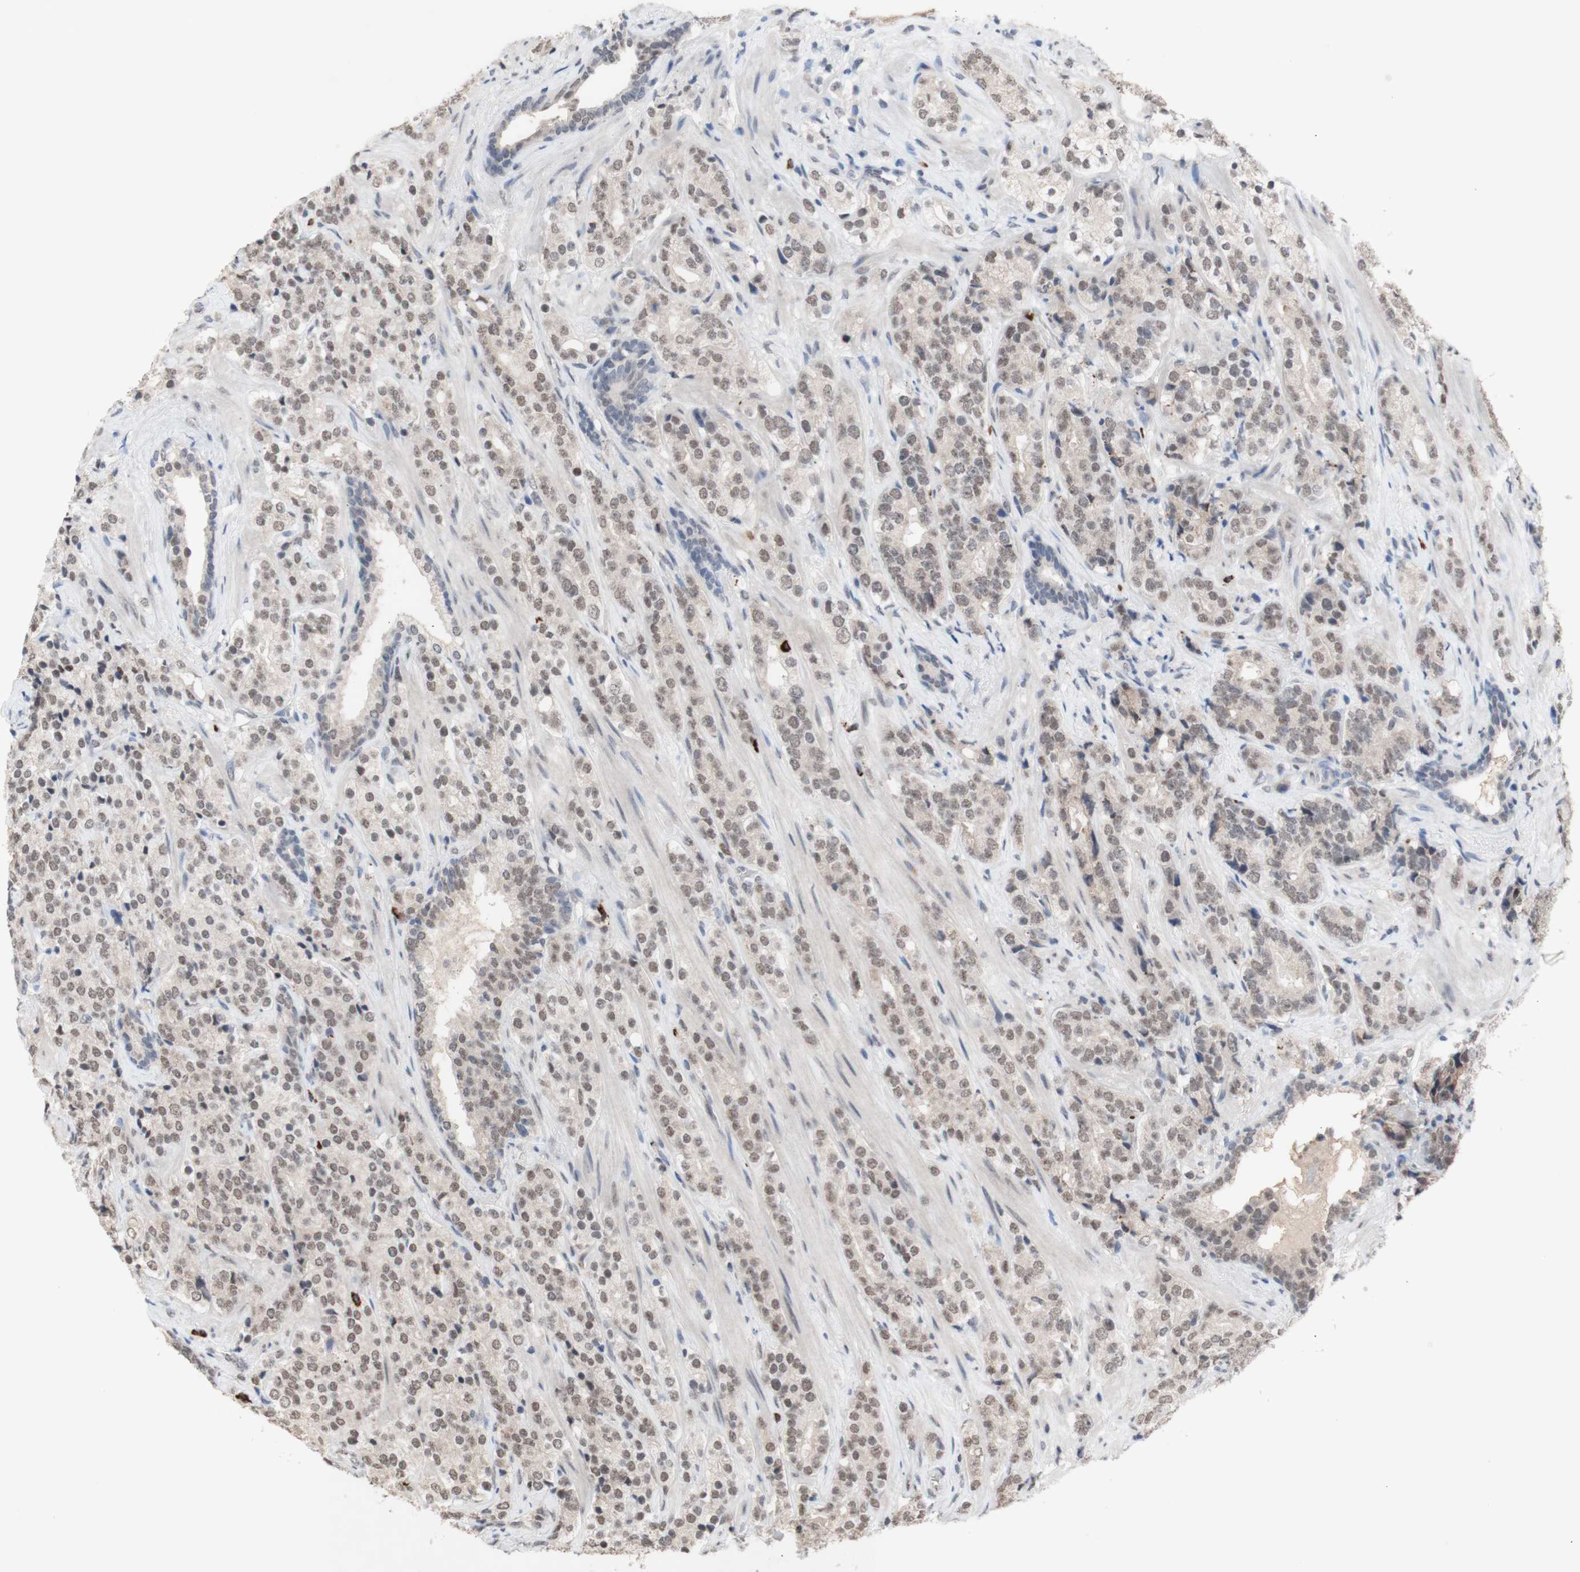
{"staining": {"intensity": "weak", "quantity": ">75%", "location": "nuclear"}, "tissue": "prostate cancer", "cell_type": "Tumor cells", "image_type": "cancer", "snomed": [{"axis": "morphology", "description": "Adenocarcinoma, High grade"}, {"axis": "topography", "description": "Prostate"}], "caption": "The immunohistochemical stain labels weak nuclear positivity in tumor cells of prostate cancer (adenocarcinoma (high-grade)) tissue.", "gene": "SFPQ", "patient": {"sex": "male", "age": 71}}